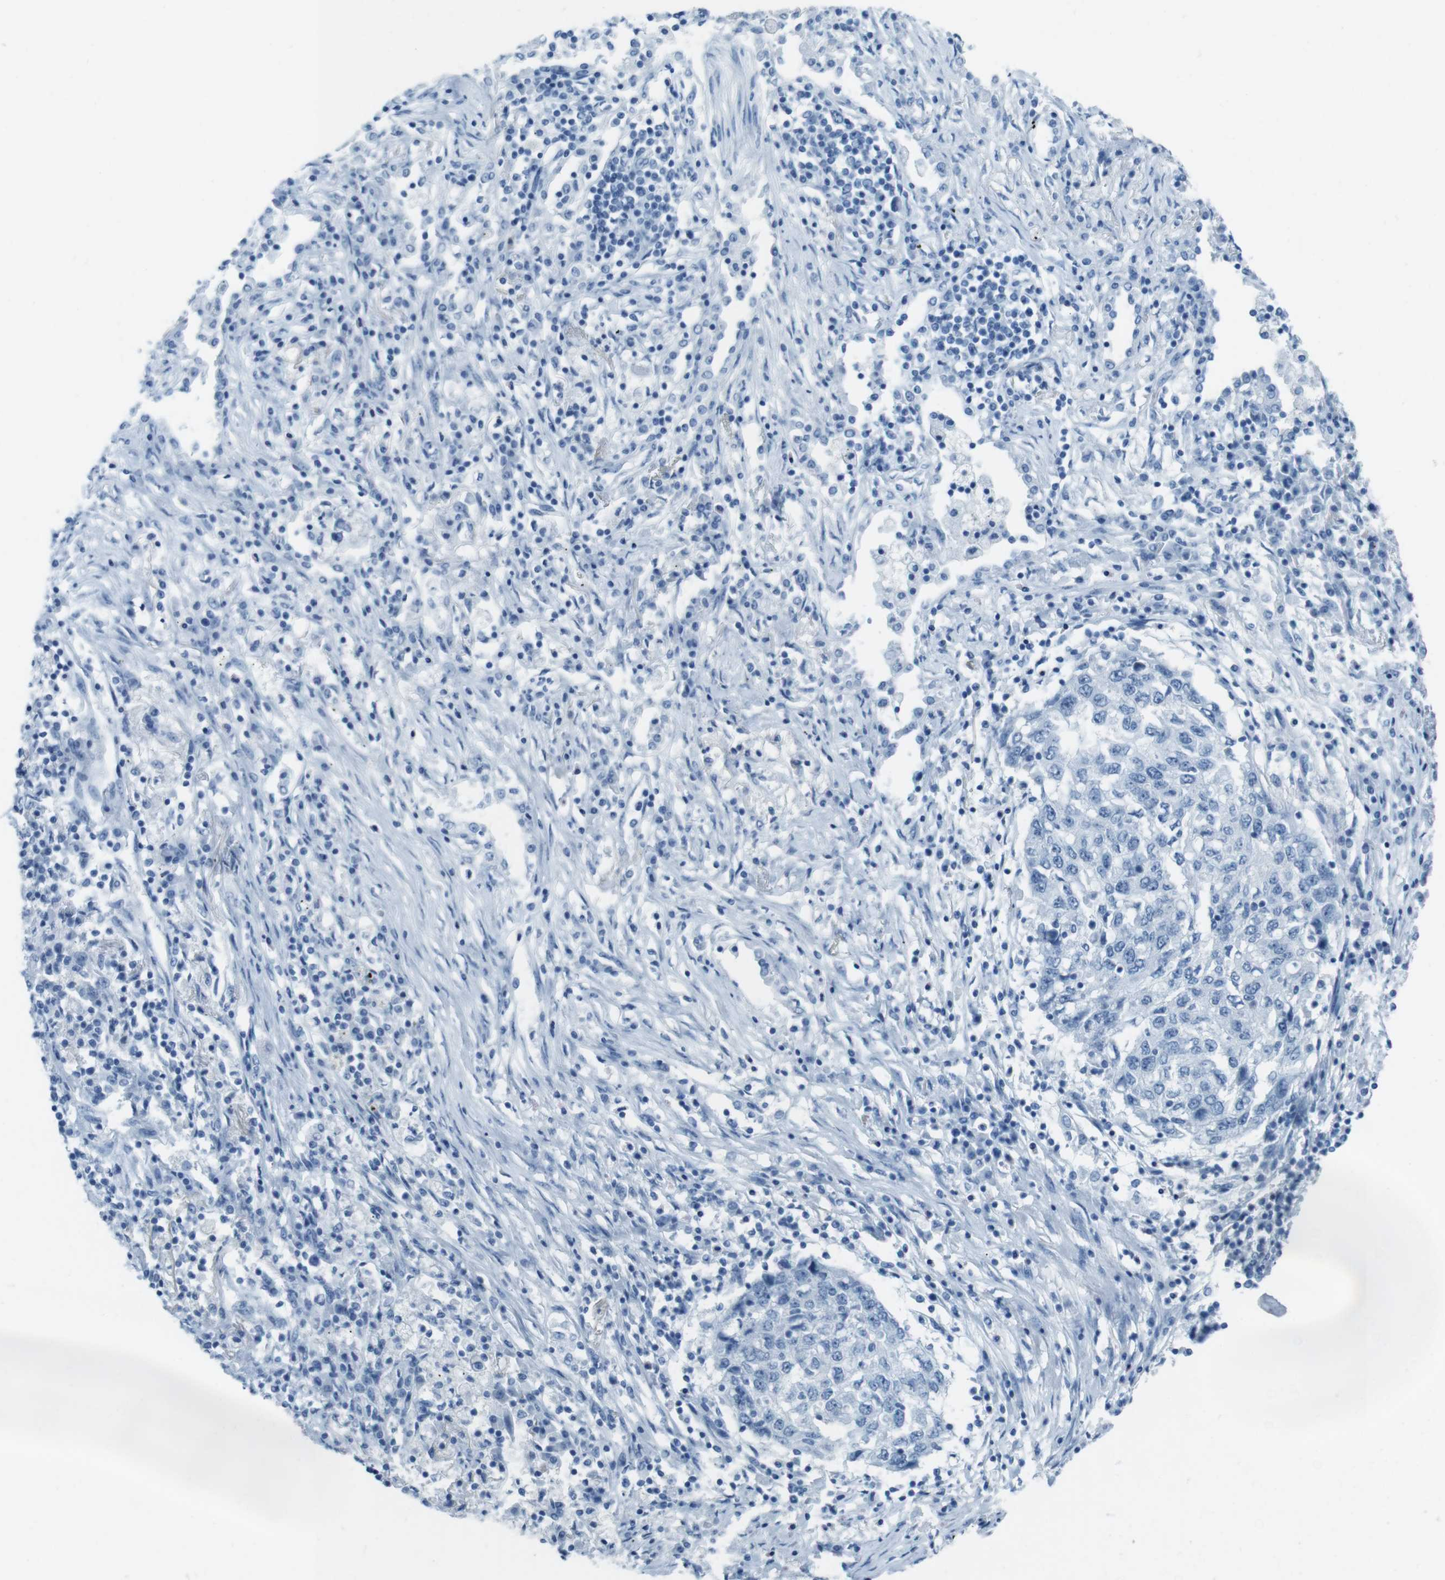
{"staining": {"intensity": "negative", "quantity": "none", "location": "none"}, "tissue": "lung cancer", "cell_type": "Tumor cells", "image_type": "cancer", "snomed": [{"axis": "morphology", "description": "Squamous cell carcinoma, NOS"}, {"axis": "topography", "description": "Lung"}], "caption": "The histopathology image shows no staining of tumor cells in lung cancer.", "gene": "TMEM207", "patient": {"sex": "female", "age": 63}}